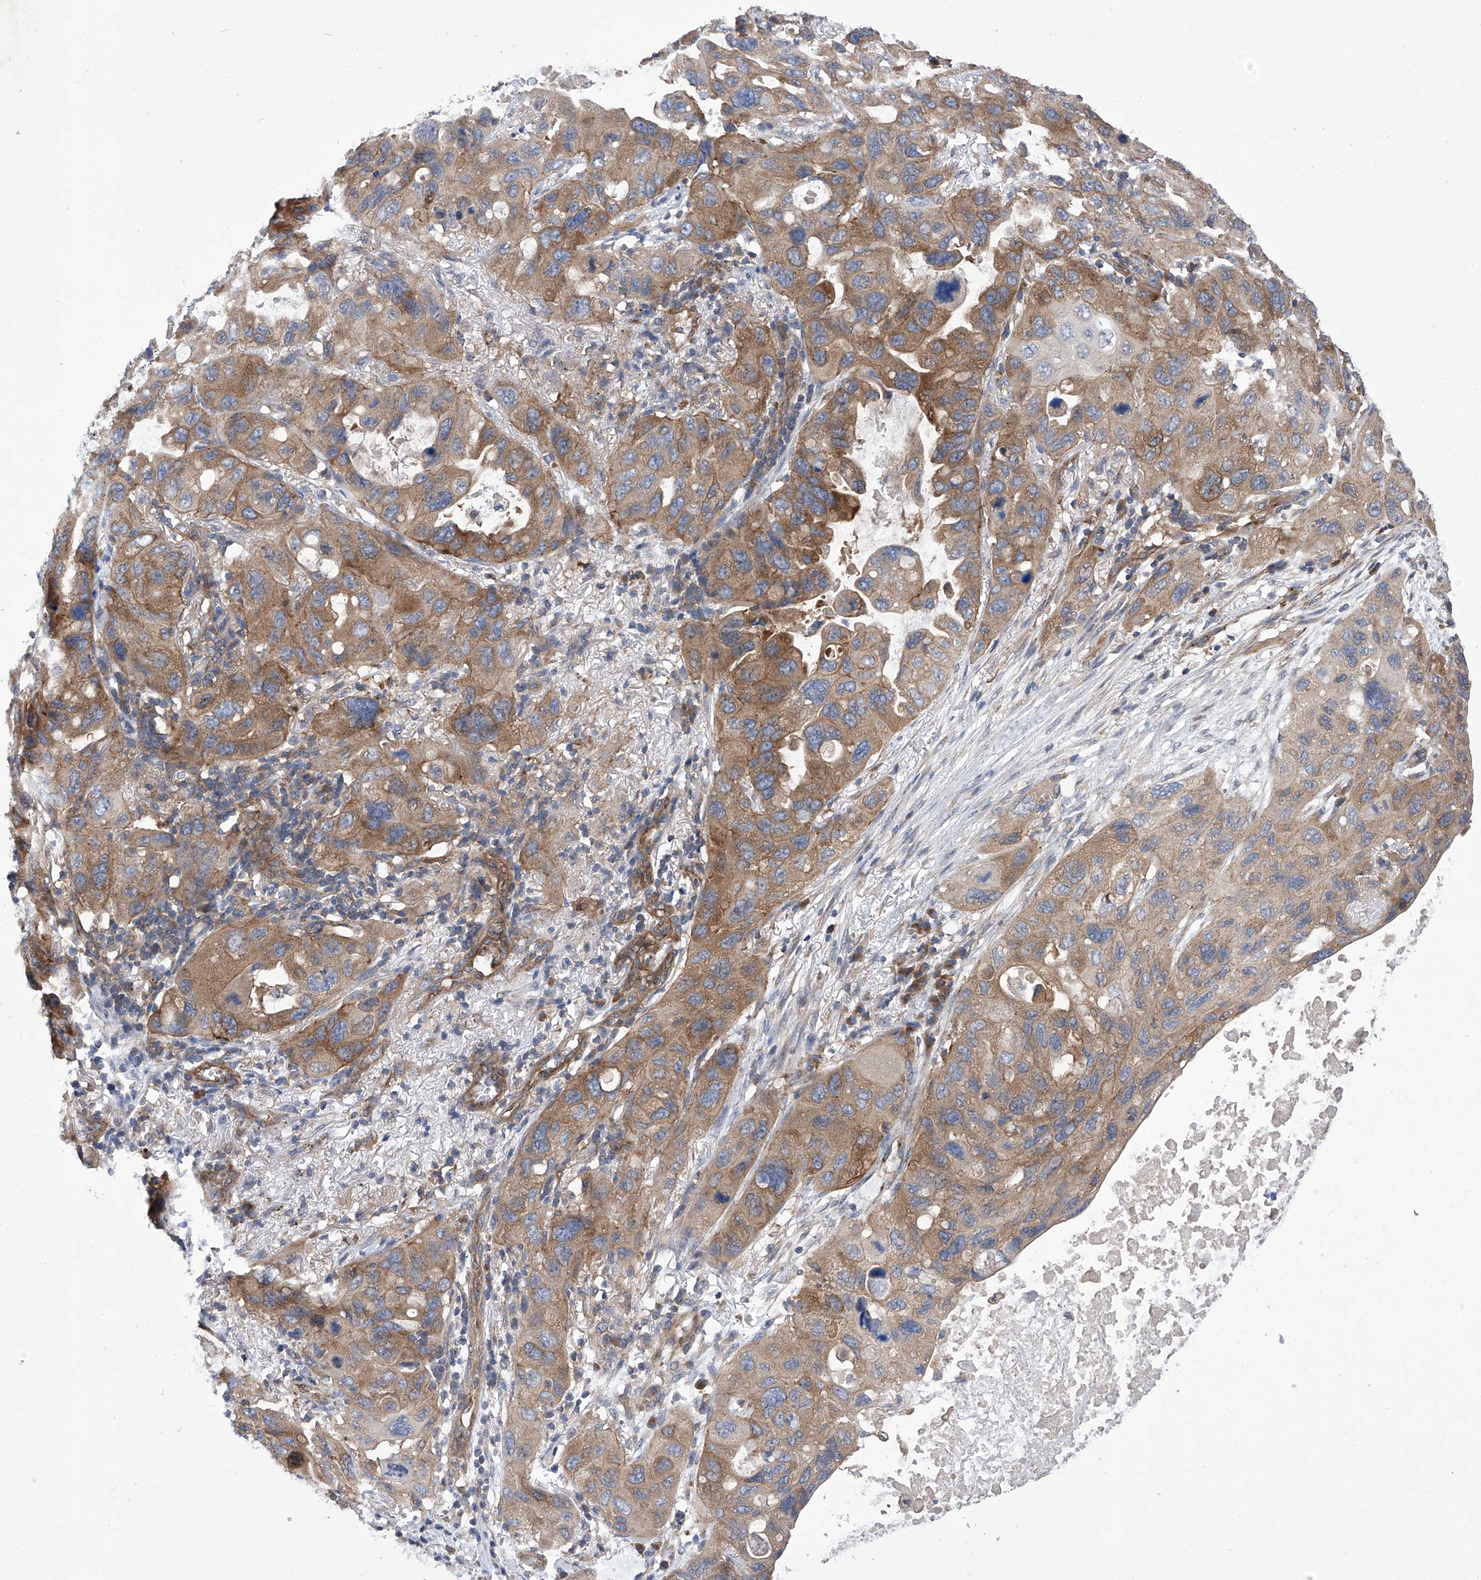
{"staining": {"intensity": "moderate", "quantity": ">75%", "location": "cytoplasmic/membranous"}, "tissue": "lung cancer", "cell_type": "Tumor cells", "image_type": "cancer", "snomed": [{"axis": "morphology", "description": "Squamous cell carcinoma, NOS"}, {"axis": "topography", "description": "Lung"}], "caption": "Immunohistochemistry (IHC) photomicrograph of human squamous cell carcinoma (lung) stained for a protein (brown), which exhibits medium levels of moderate cytoplasmic/membranous staining in approximately >75% of tumor cells.", "gene": "TJAP1", "patient": {"sex": "female", "age": 73}}